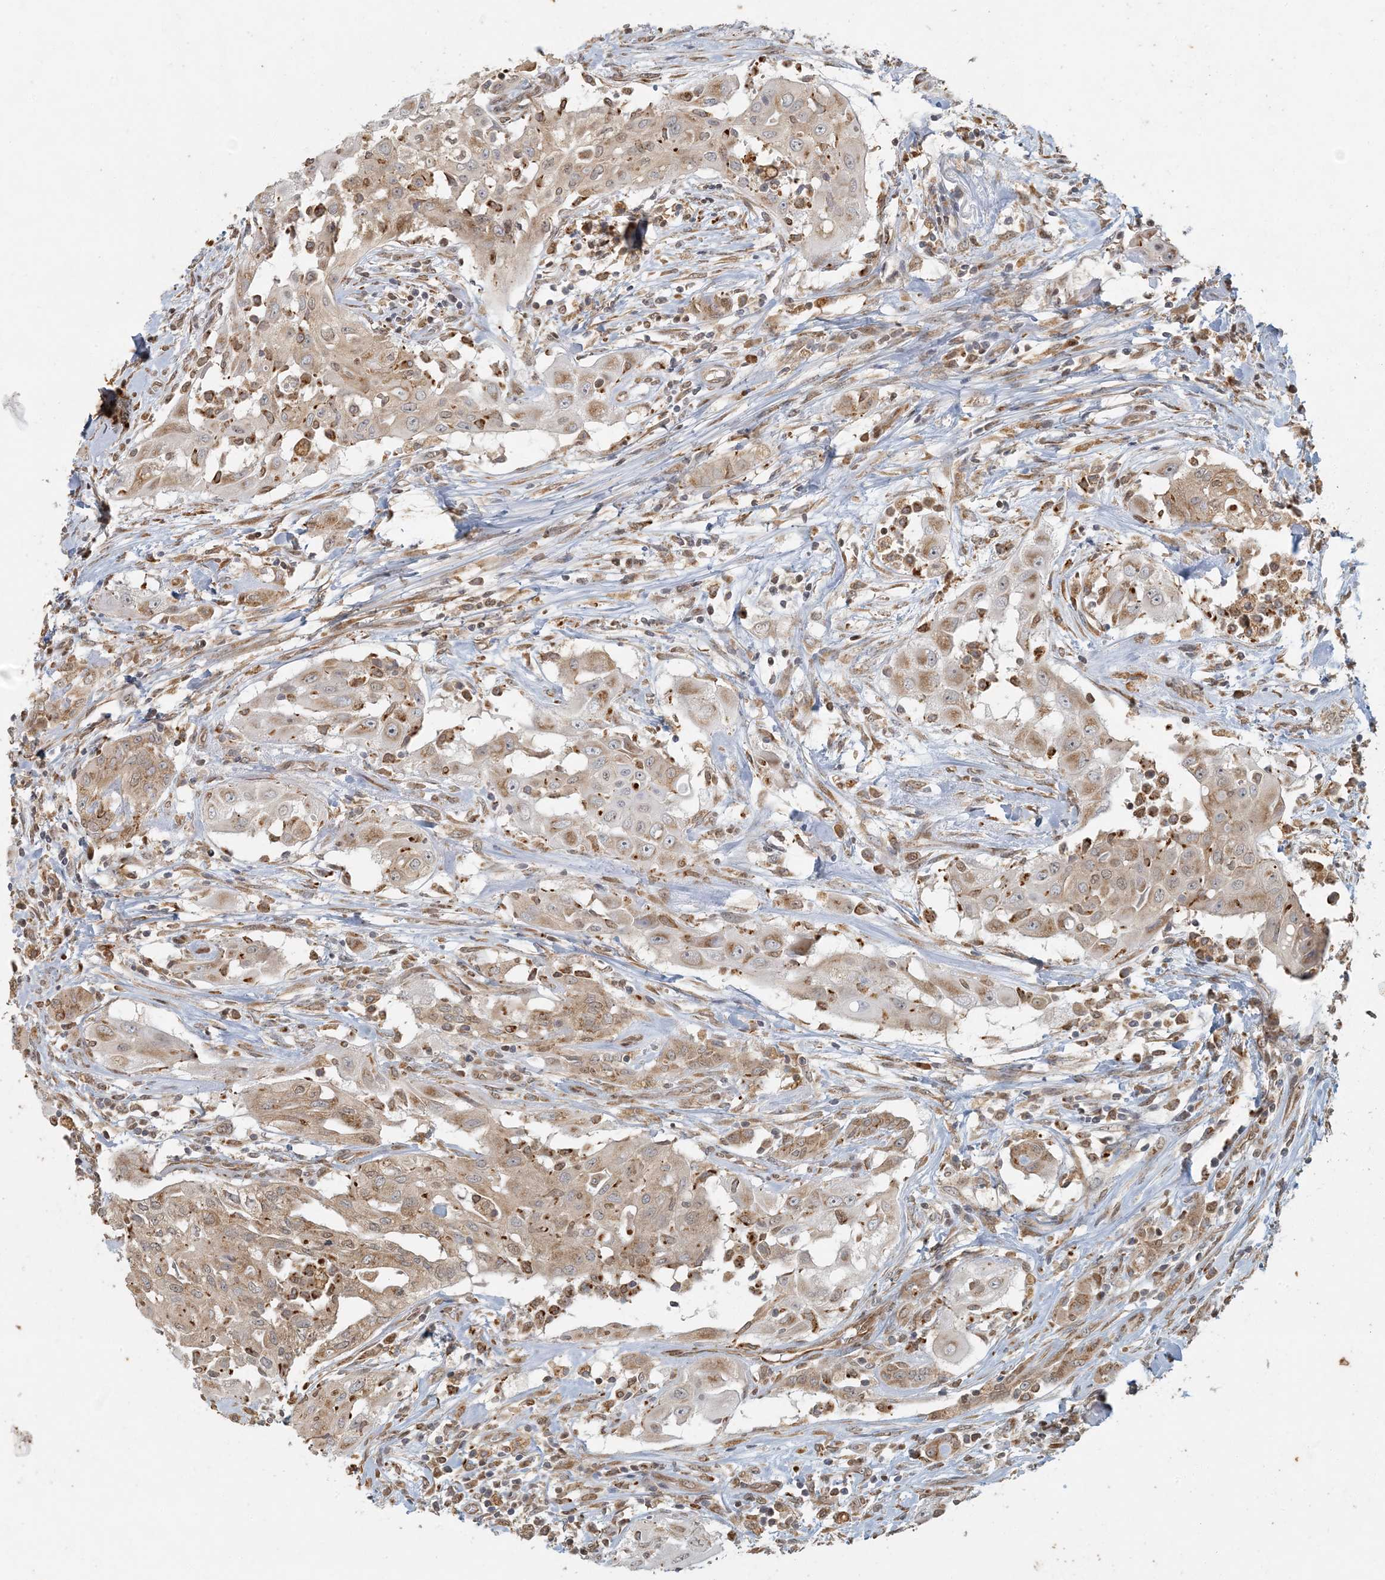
{"staining": {"intensity": "moderate", "quantity": ">75%", "location": "cytoplasmic/membranous,nuclear"}, "tissue": "thyroid cancer", "cell_type": "Tumor cells", "image_type": "cancer", "snomed": [{"axis": "morphology", "description": "Papillary adenocarcinoma, NOS"}, {"axis": "topography", "description": "Thyroid gland"}], "caption": "Tumor cells show medium levels of moderate cytoplasmic/membranous and nuclear staining in about >75% of cells in human thyroid cancer (papillary adenocarcinoma). (Stains: DAB in brown, nuclei in blue, Microscopy: brightfield microscopy at high magnification).", "gene": "AK9", "patient": {"sex": "female", "age": 59}}